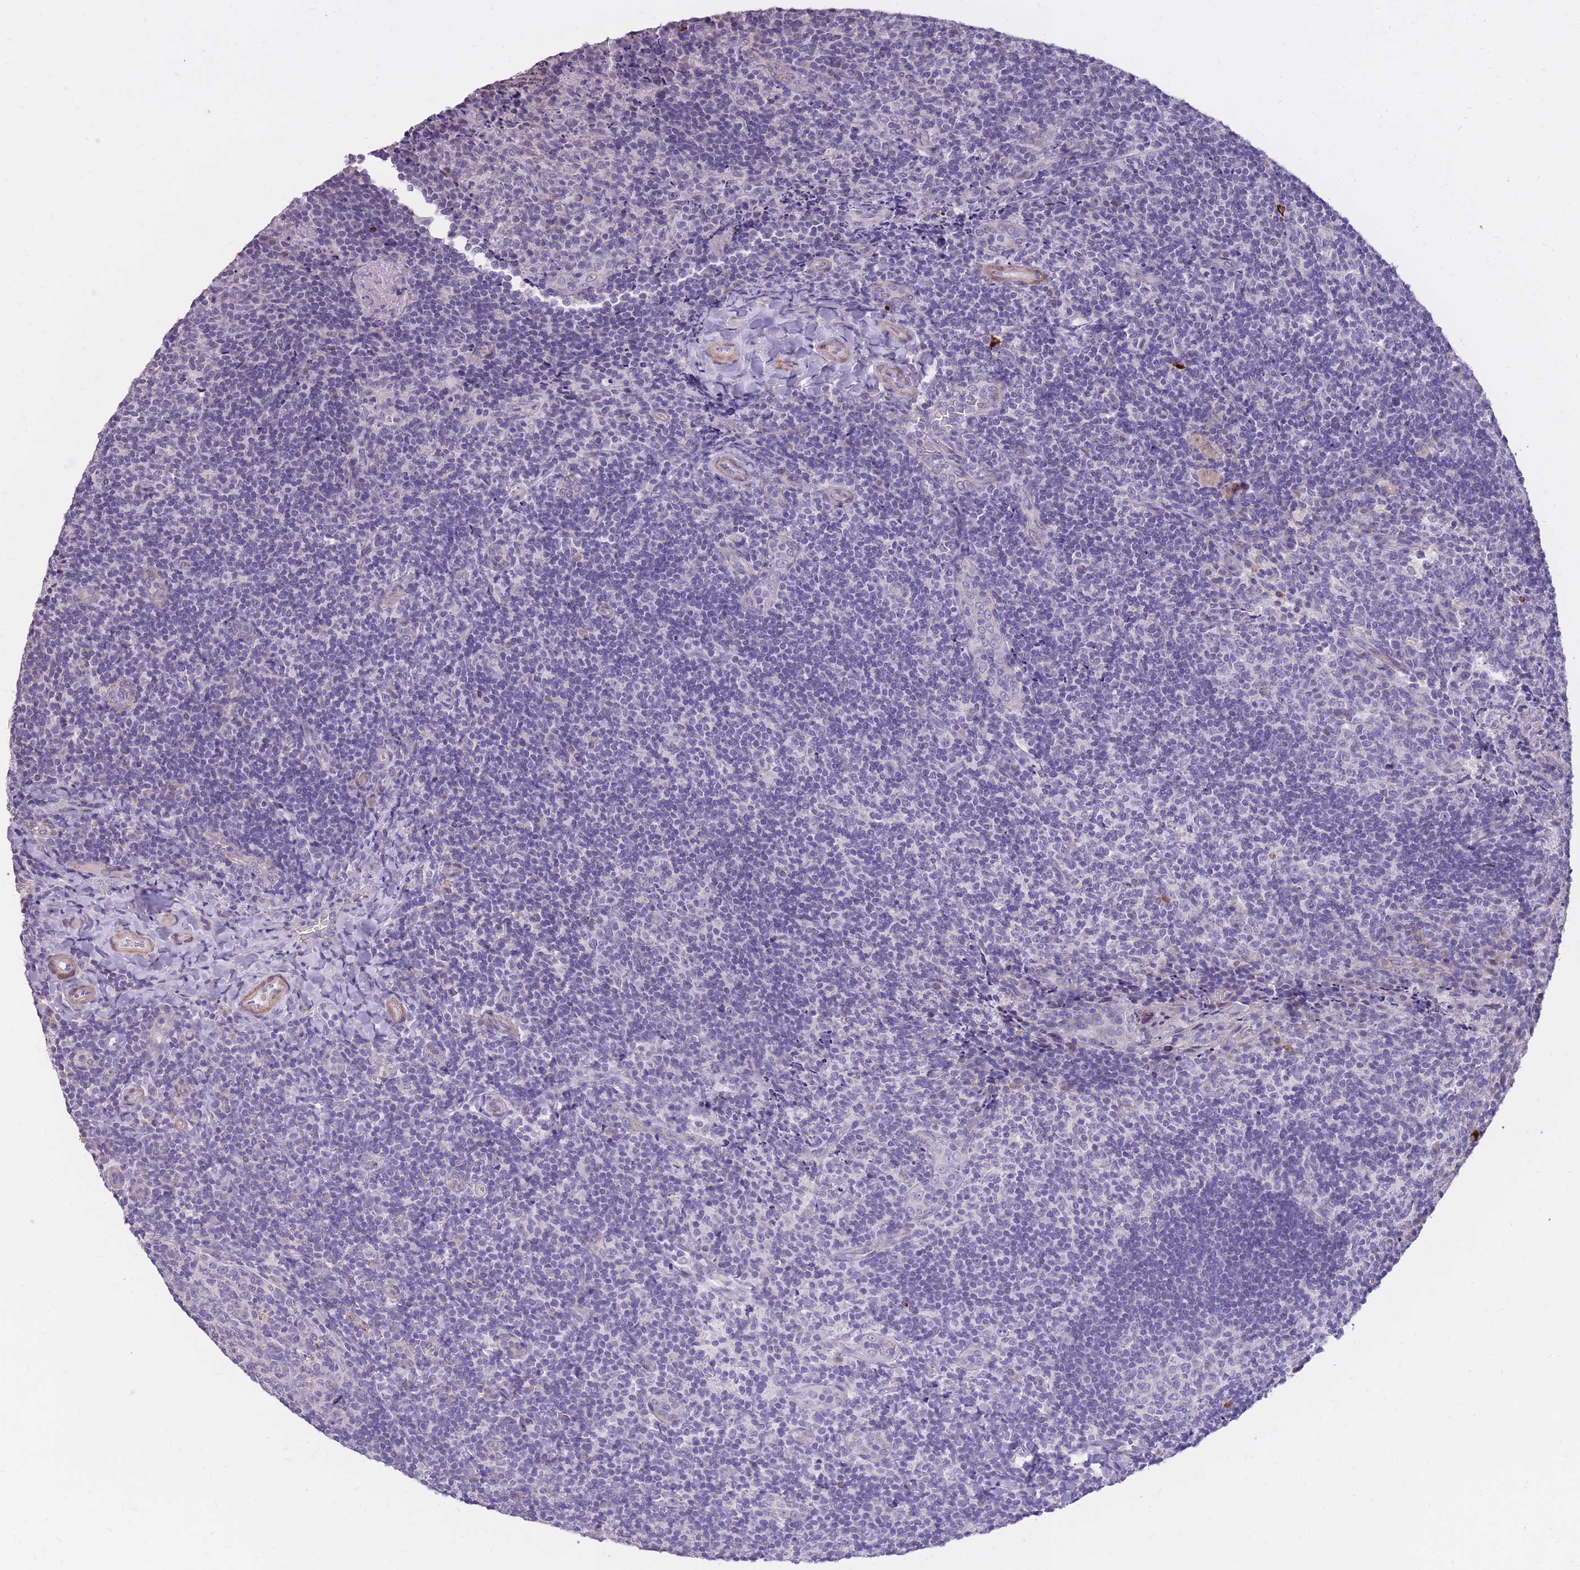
{"staining": {"intensity": "negative", "quantity": "none", "location": "none"}, "tissue": "tonsil", "cell_type": "Germinal center cells", "image_type": "normal", "snomed": [{"axis": "morphology", "description": "Normal tissue, NOS"}, {"axis": "topography", "description": "Tonsil"}], "caption": "This is an IHC photomicrograph of normal tonsil. There is no staining in germinal center cells.", "gene": "RNF170", "patient": {"sex": "male", "age": 17}}